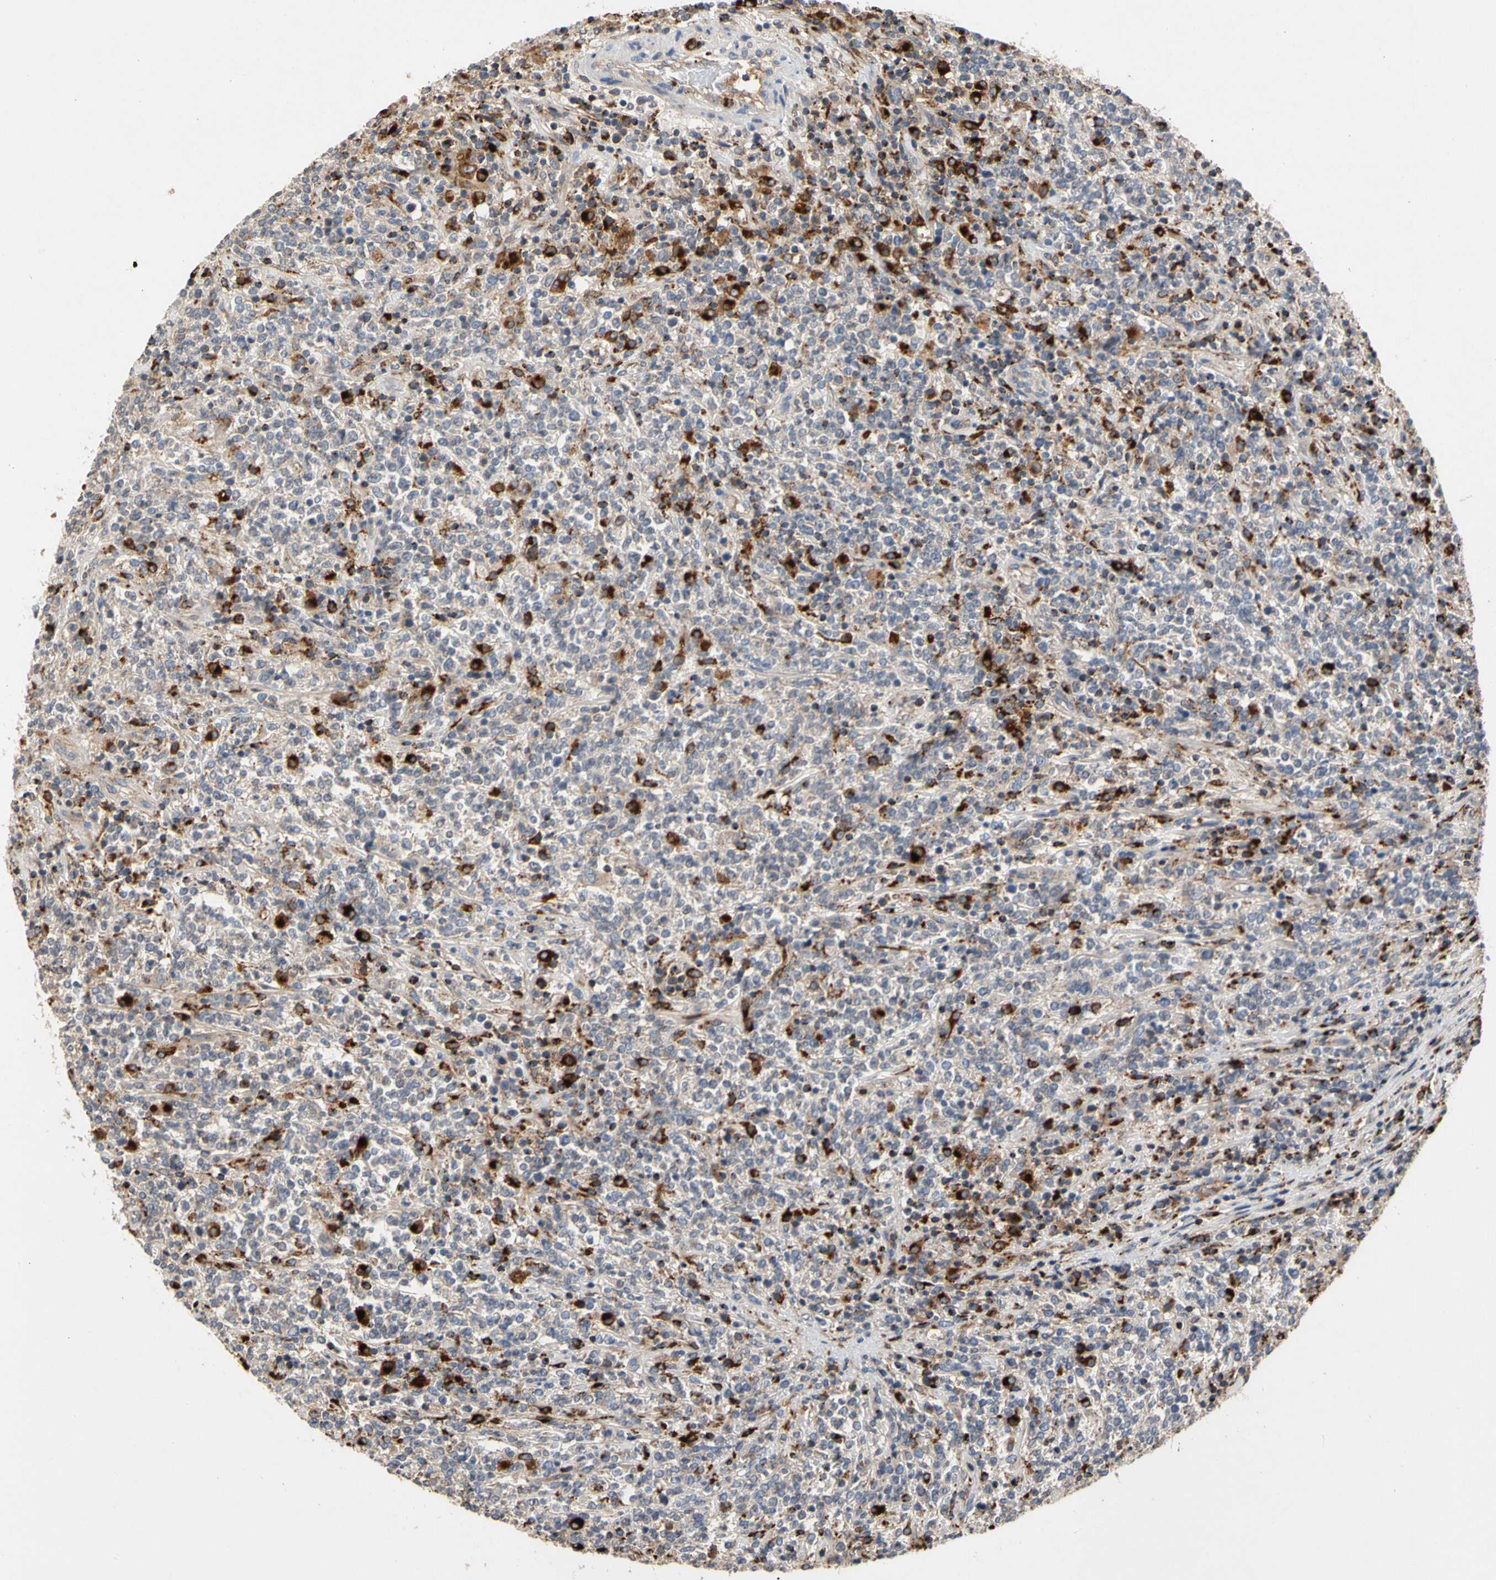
{"staining": {"intensity": "negative", "quantity": "none", "location": "none"}, "tissue": "lymphoma", "cell_type": "Tumor cells", "image_type": "cancer", "snomed": [{"axis": "morphology", "description": "Malignant lymphoma, non-Hodgkin's type, High grade"}, {"axis": "topography", "description": "Soft tissue"}], "caption": "High magnification brightfield microscopy of lymphoma stained with DAB (brown) and counterstained with hematoxylin (blue): tumor cells show no significant expression.", "gene": "ADA2", "patient": {"sex": "male", "age": 18}}